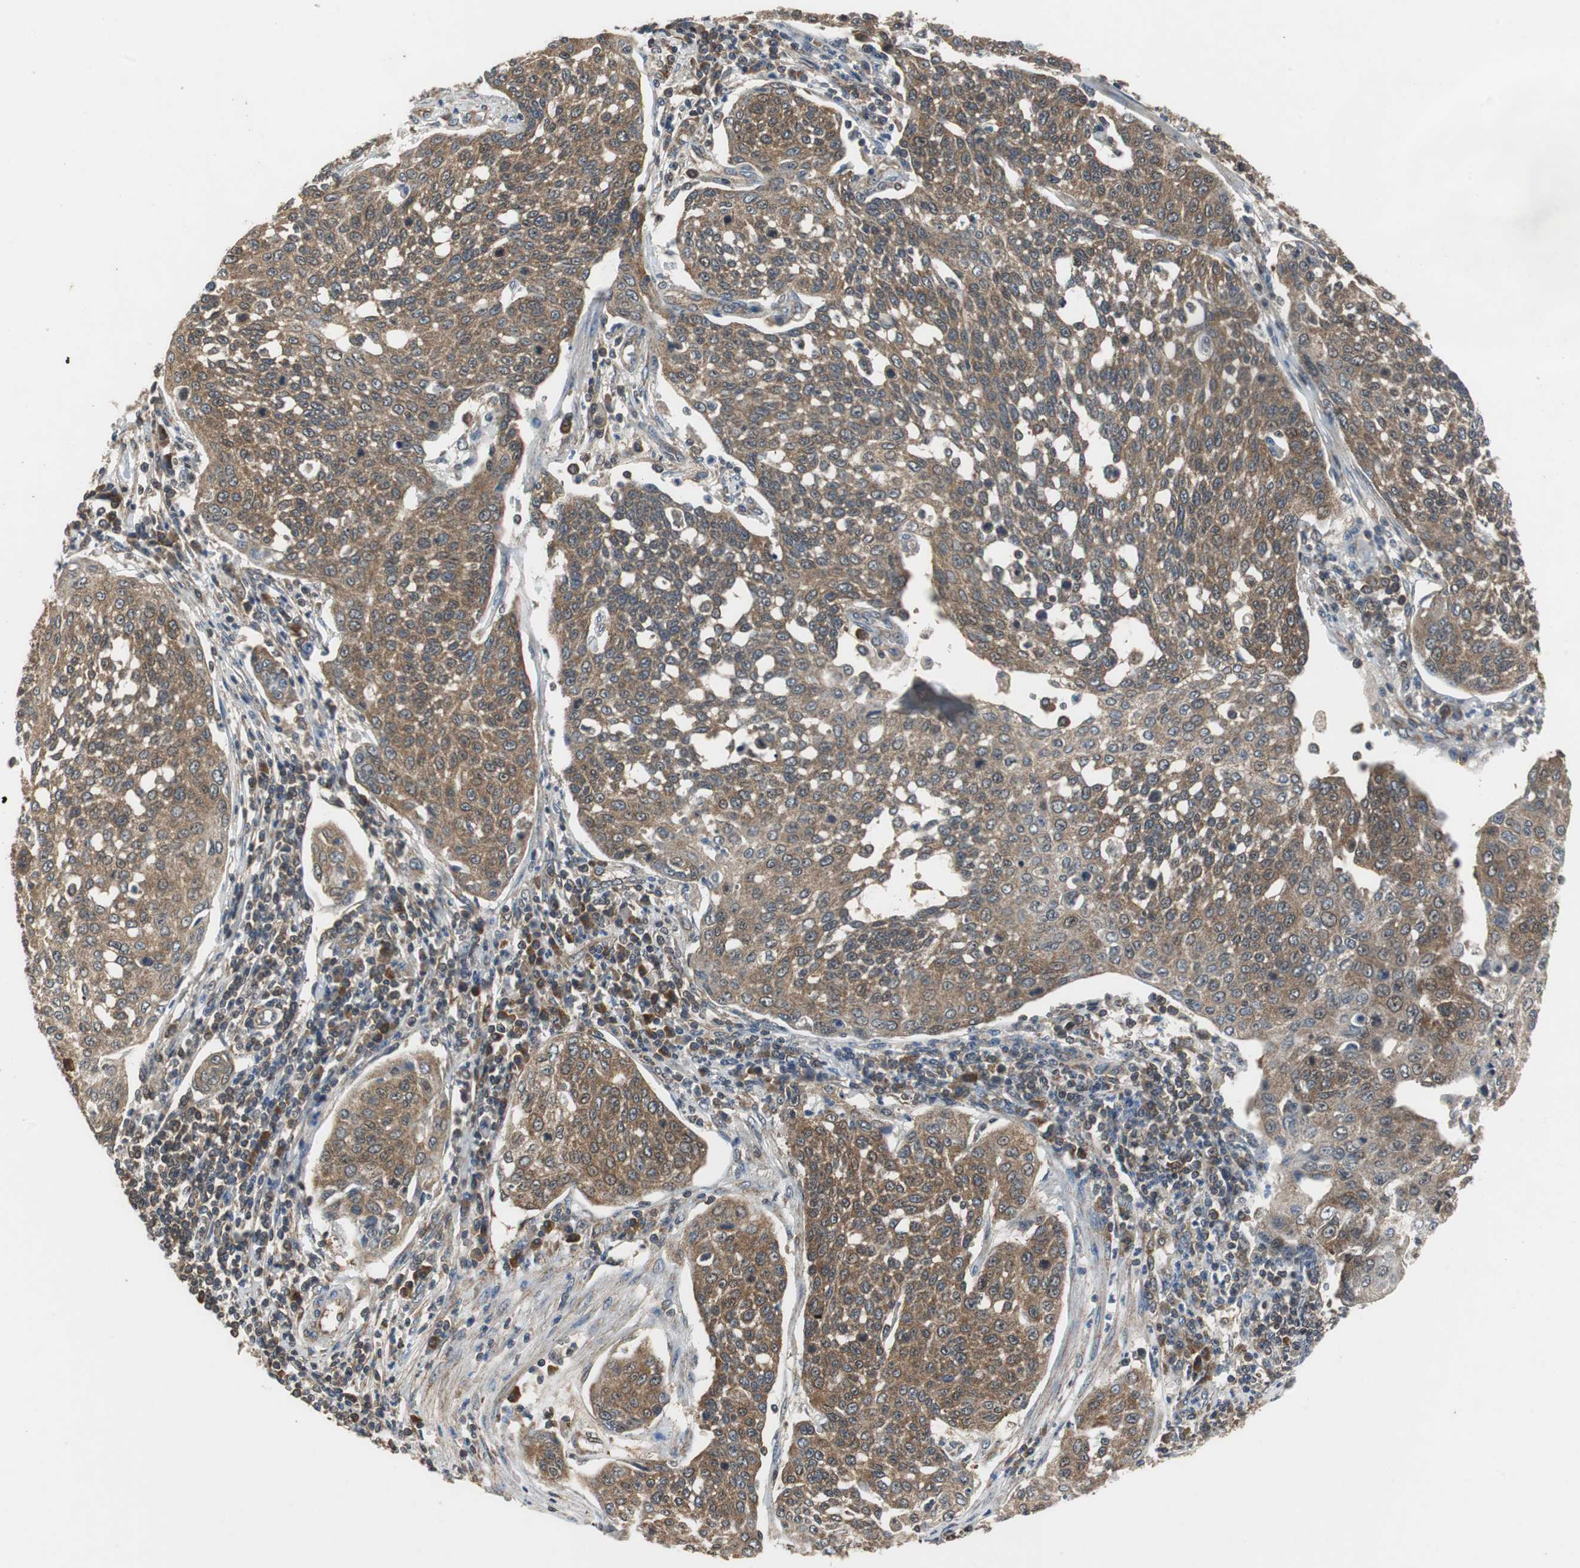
{"staining": {"intensity": "moderate", "quantity": ">75%", "location": "cytoplasmic/membranous"}, "tissue": "cervical cancer", "cell_type": "Tumor cells", "image_type": "cancer", "snomed": [{"axis": "morphology", "description": "Squamous cell carcinoma, NOS"}, {"axis": "topography", "description": "Cervix"}], "caption": "This is an image of immunohistochemistry staining of cervical squamous cell carcinoma, which shows moderate expression in the cytoplasmic/membranous of tumor cells.", "gene": "VBP1", "patient": {"sex": "female", "age": 34}}